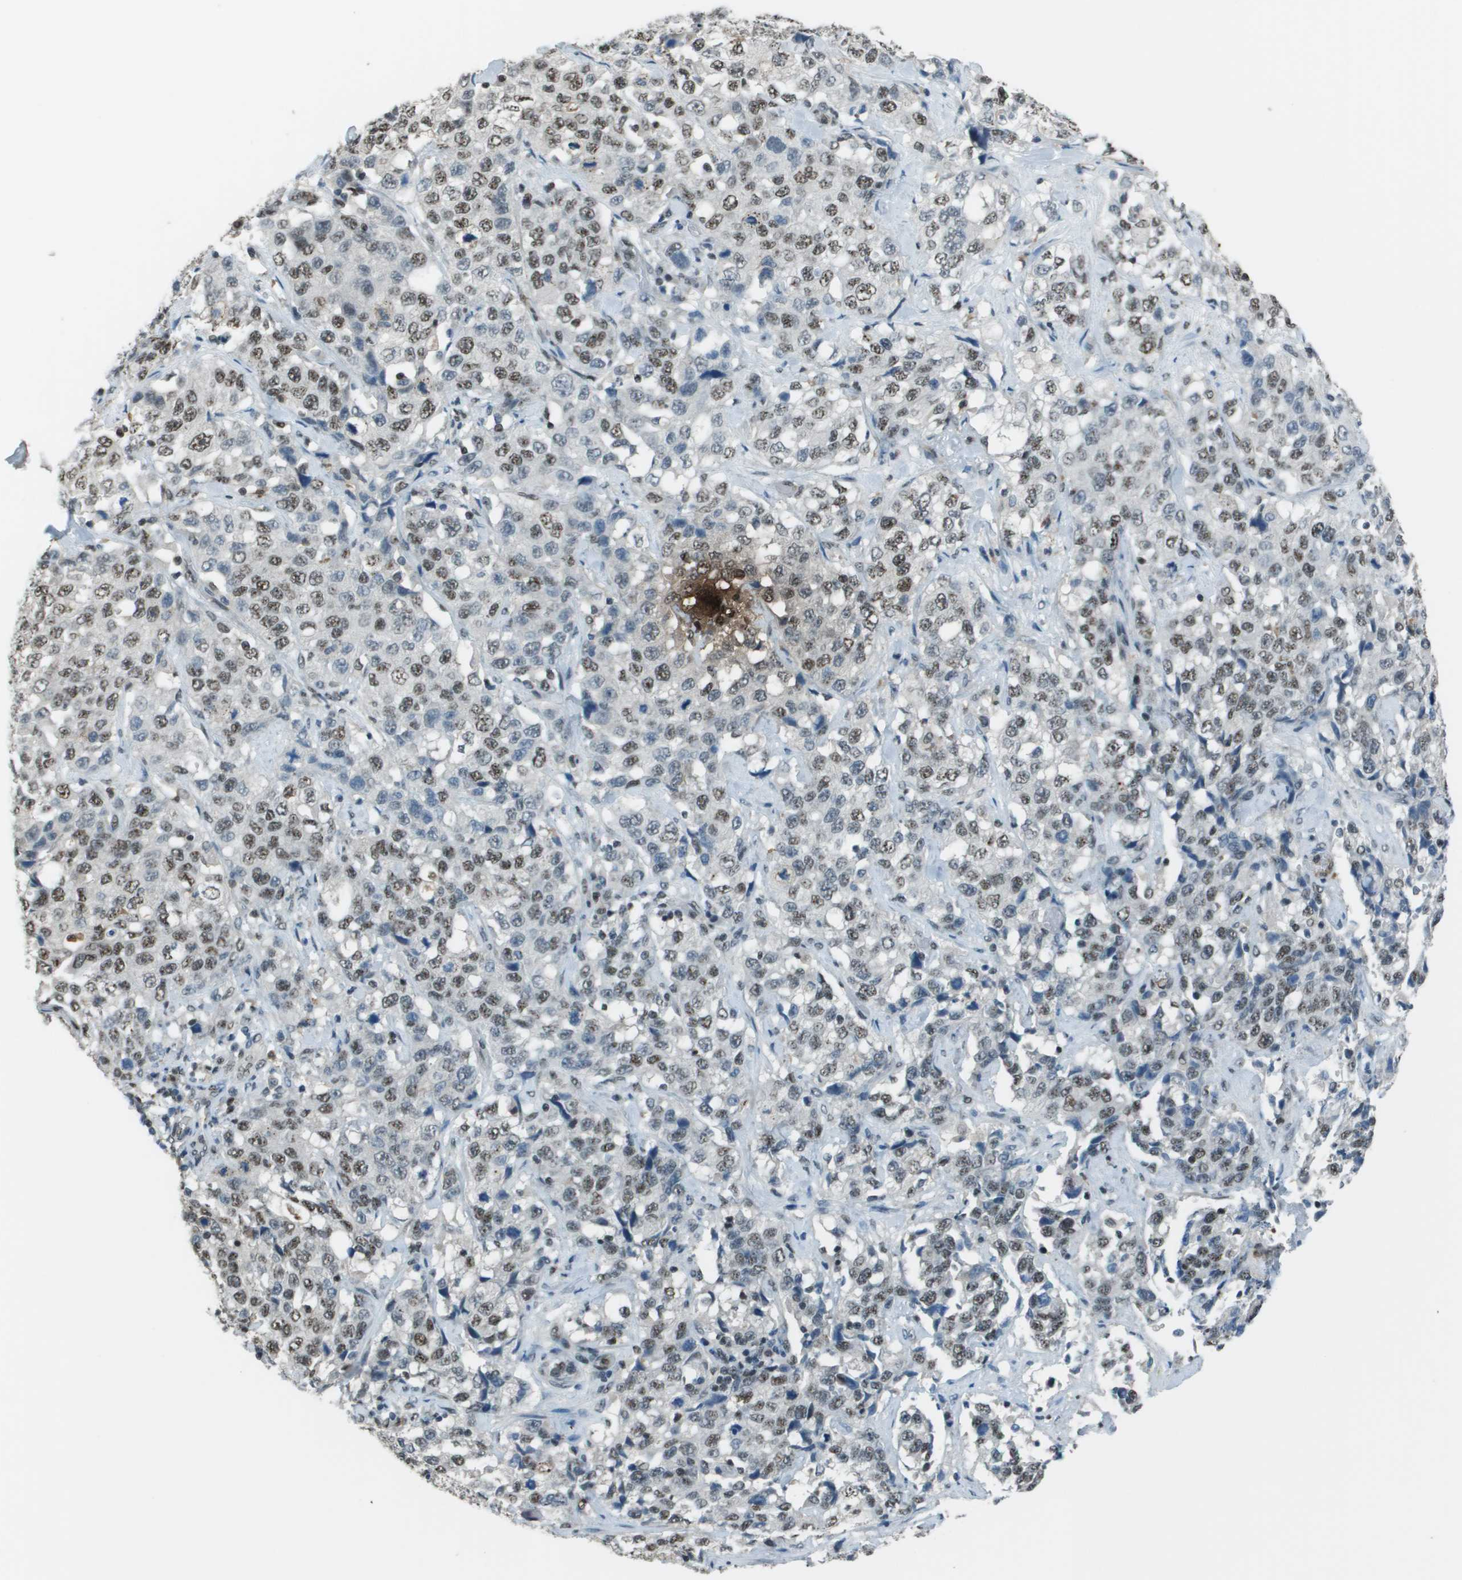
{"staining": {"intensity": "moderate", "quantity": ">75%", "location": "nuclear"}, "tissue": "stomach cancer", "cell_type": "Tumor cells", "image_type": "cancer", "snomed": [{"axis": "morphology", "description": "Normal tissue, NOS"}, {"axis": "morphology", "description": "Adenocarcinoma, NOS"}, {"axis": "topography", "description": "Stomach"}], "caption": "High-magnification brightfield microscopy of stomach cancer (adenocarcinoma) stained with DAB (brown) and counterstained with hematoxylin (blue). tumor cells exhibit moderate nuclear staining is appreciated in about>75% of cells.", "gene": "DEPDC1", "patient": {"sex": "male", "age": 48}}